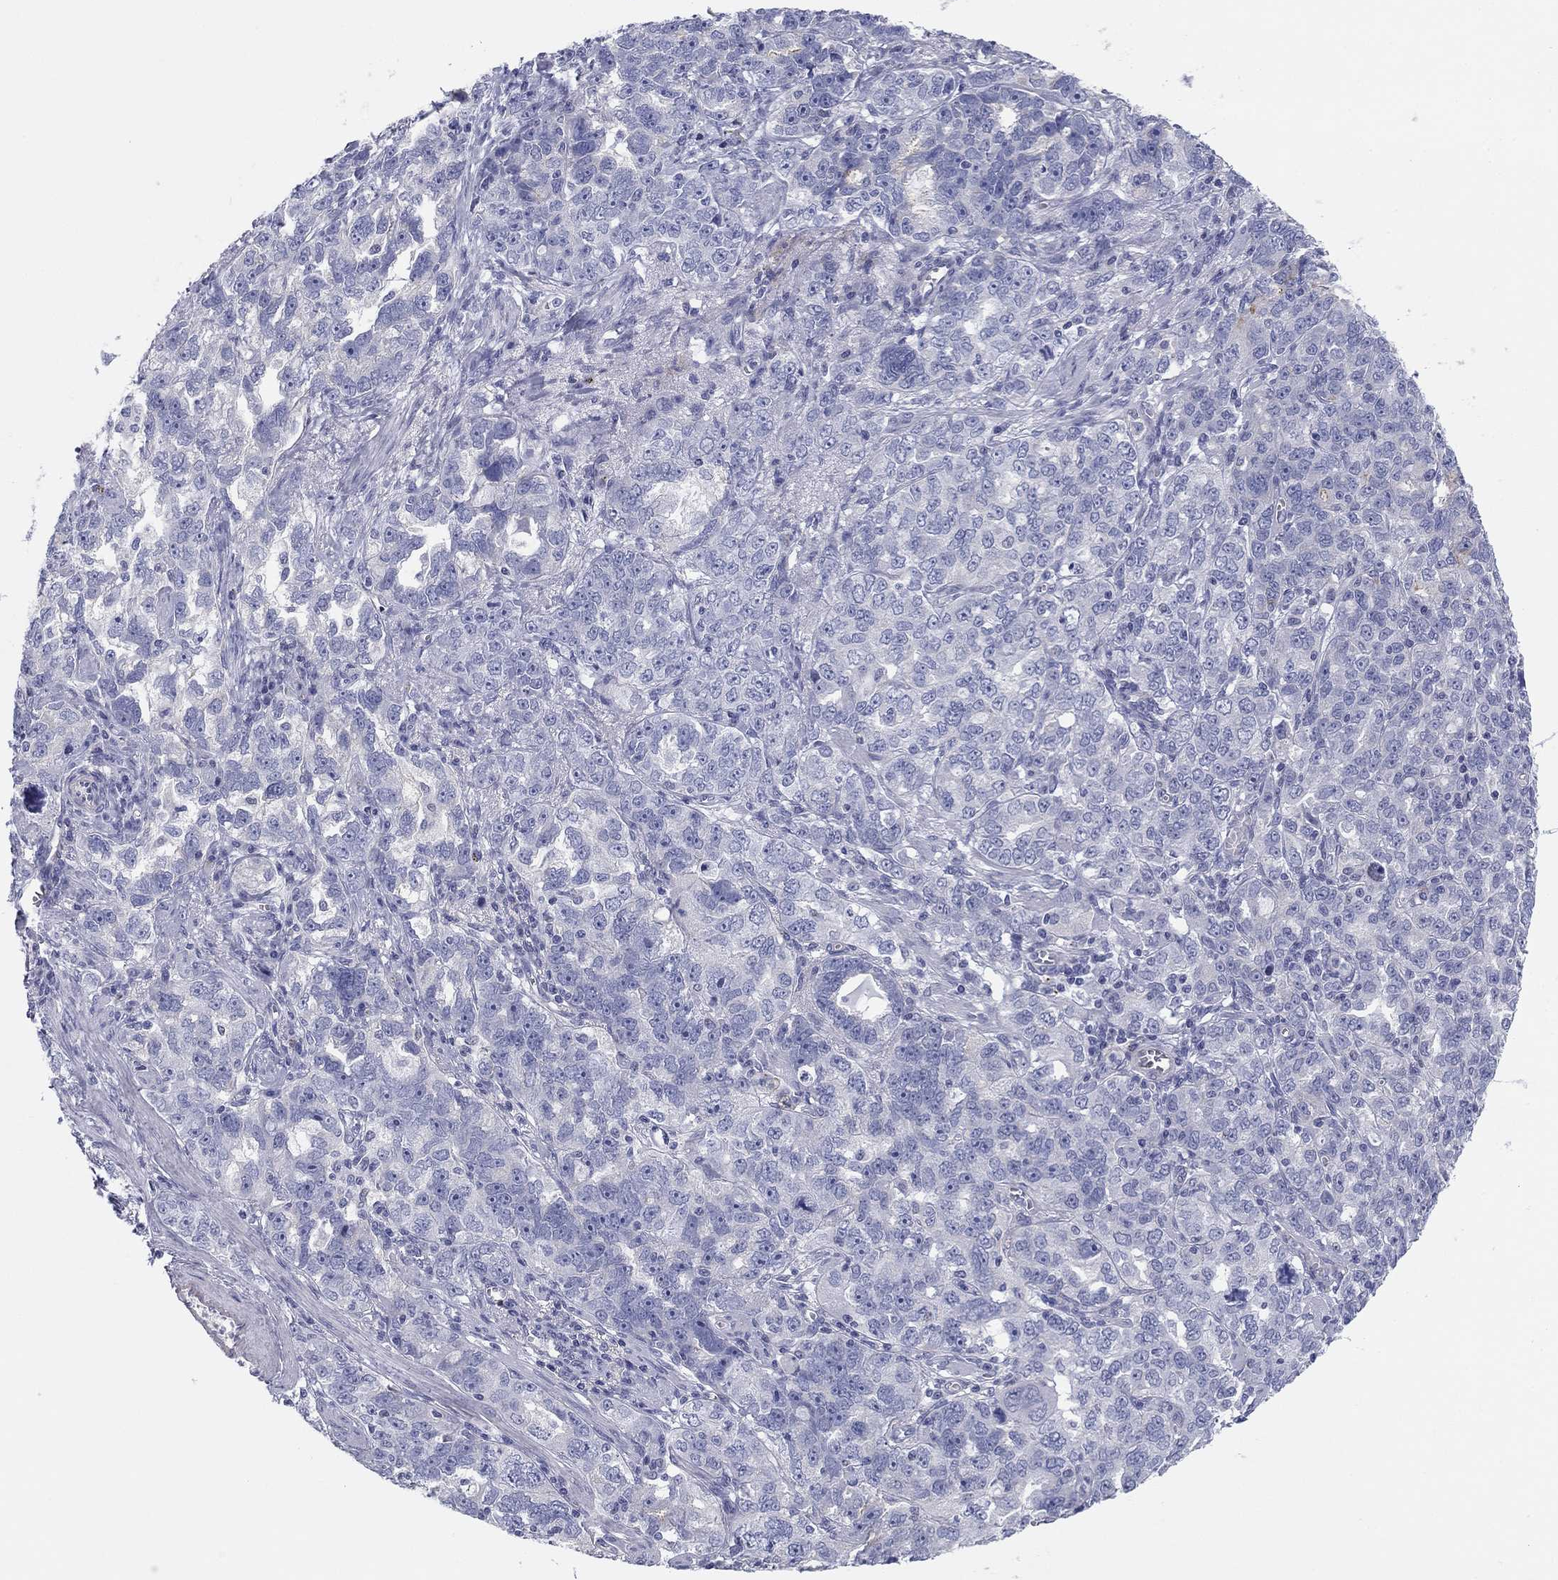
{"staining": {"intensity": "negative", "quantity": "none", "location": "none"}, "tissue": "ovarian cancer", "cell_type": "Tumor cells", "image_type": "cancer", "snomed": [{"axis": "morphology", "description": "Cystadenocarcinoma, serous, NOS"}, {"axis": "topography", "description": "Ovary"}], "caption": "Immunohistochemistry (IHC) micrograph of neoplastic tissue: human serous cystadenocarcinoma (ovarian) stained with DAB (3,3'-diaminobenzidine) demonstrates no significant protein expression in tumor cells. (DAB (3,3'-diaminobenzidine) IHC with hematoxylin counter stain).", "gene": "SEPTIN3", "patient": {"sex": "female", "age": 51}}